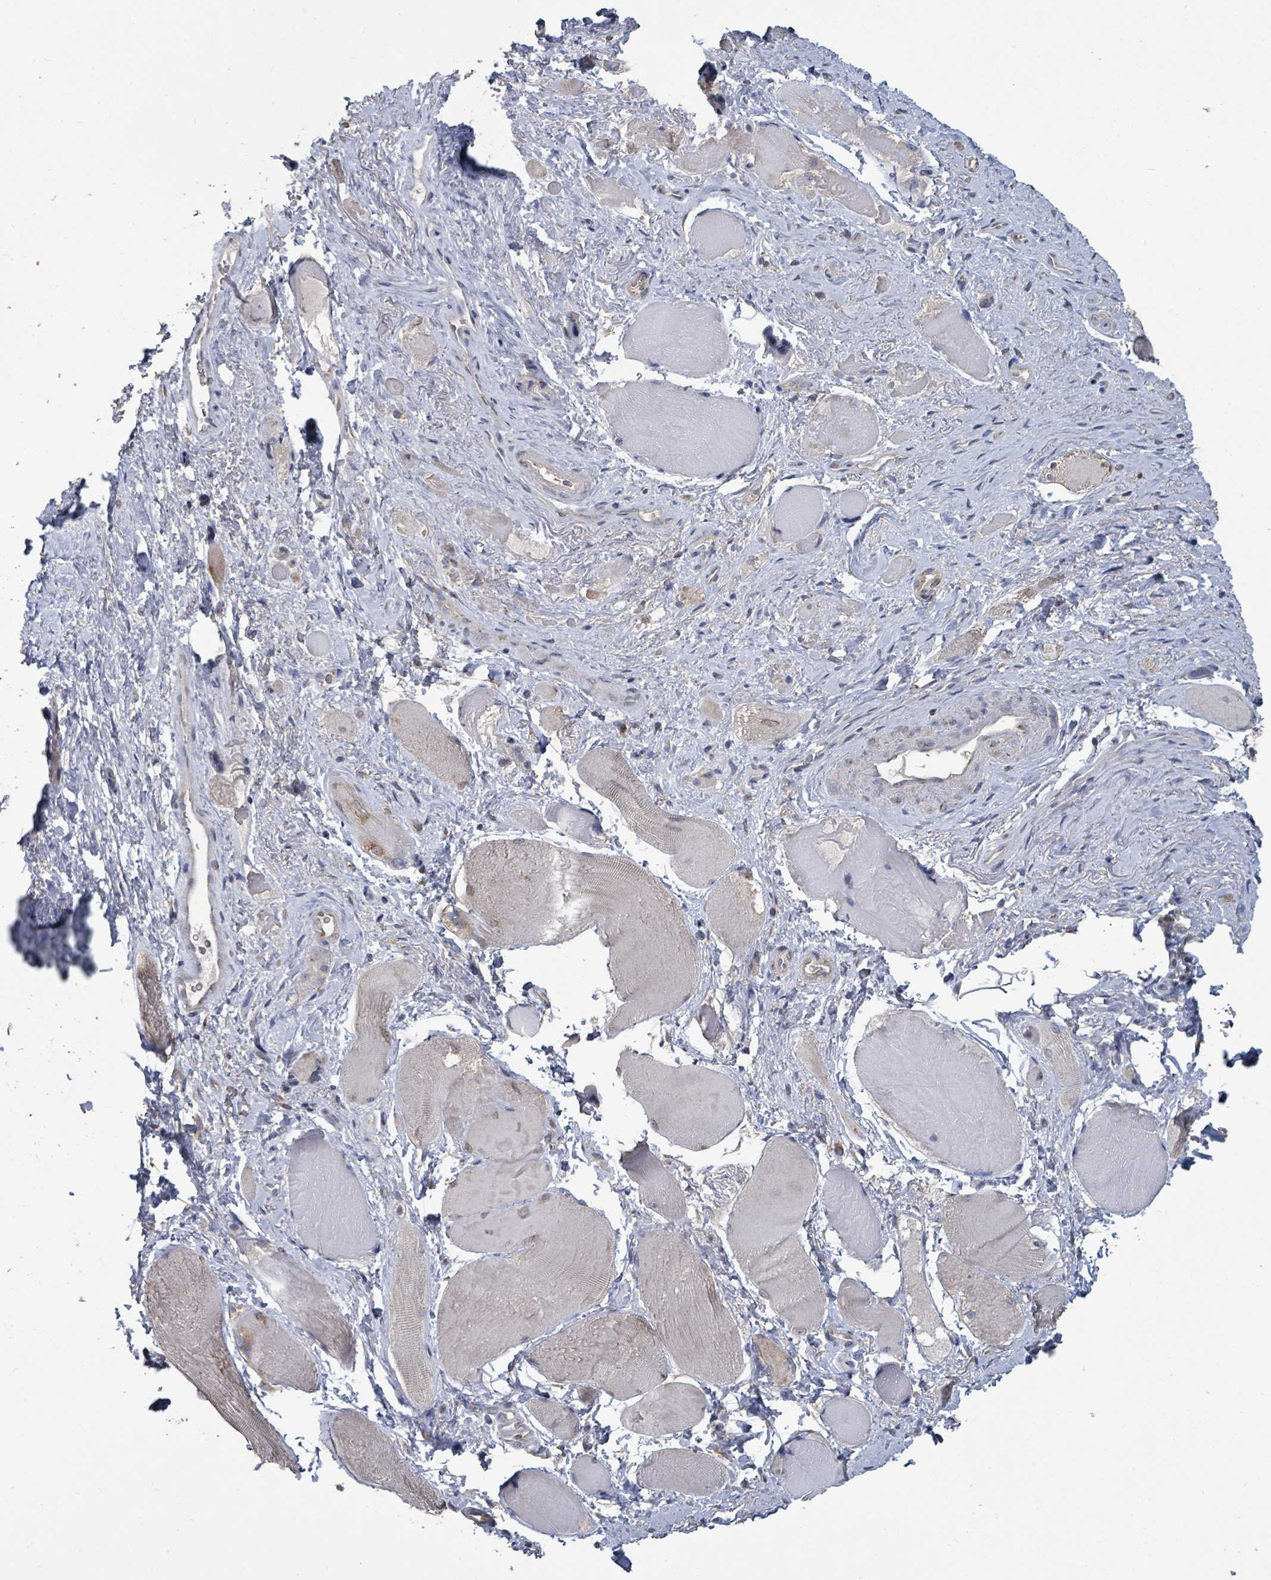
{"staining": {"intensity": "weak", "quantity": "25%-75%", "location": "cytoplasmic/membranous"}, "tissue": "smooth muscle", "cell_type": "Smooth muscle cells", "image_type": "normal", "snomed": [{"axis": "morphology", "description": "Normal tissue, NOS"}, {"axis": "topography", "description": "Smooth muscle"}, {"axis": "topography", "description": "Peripheral nerve tissue"}], "caption": "Smooth muscle cells demonstrate weak cytoplasmic/membranous expression in about 25%-75% of cells in benign smooth muscle.", "gene": "SLC9A7", "patient": {"sex": "male", "age": 69}}